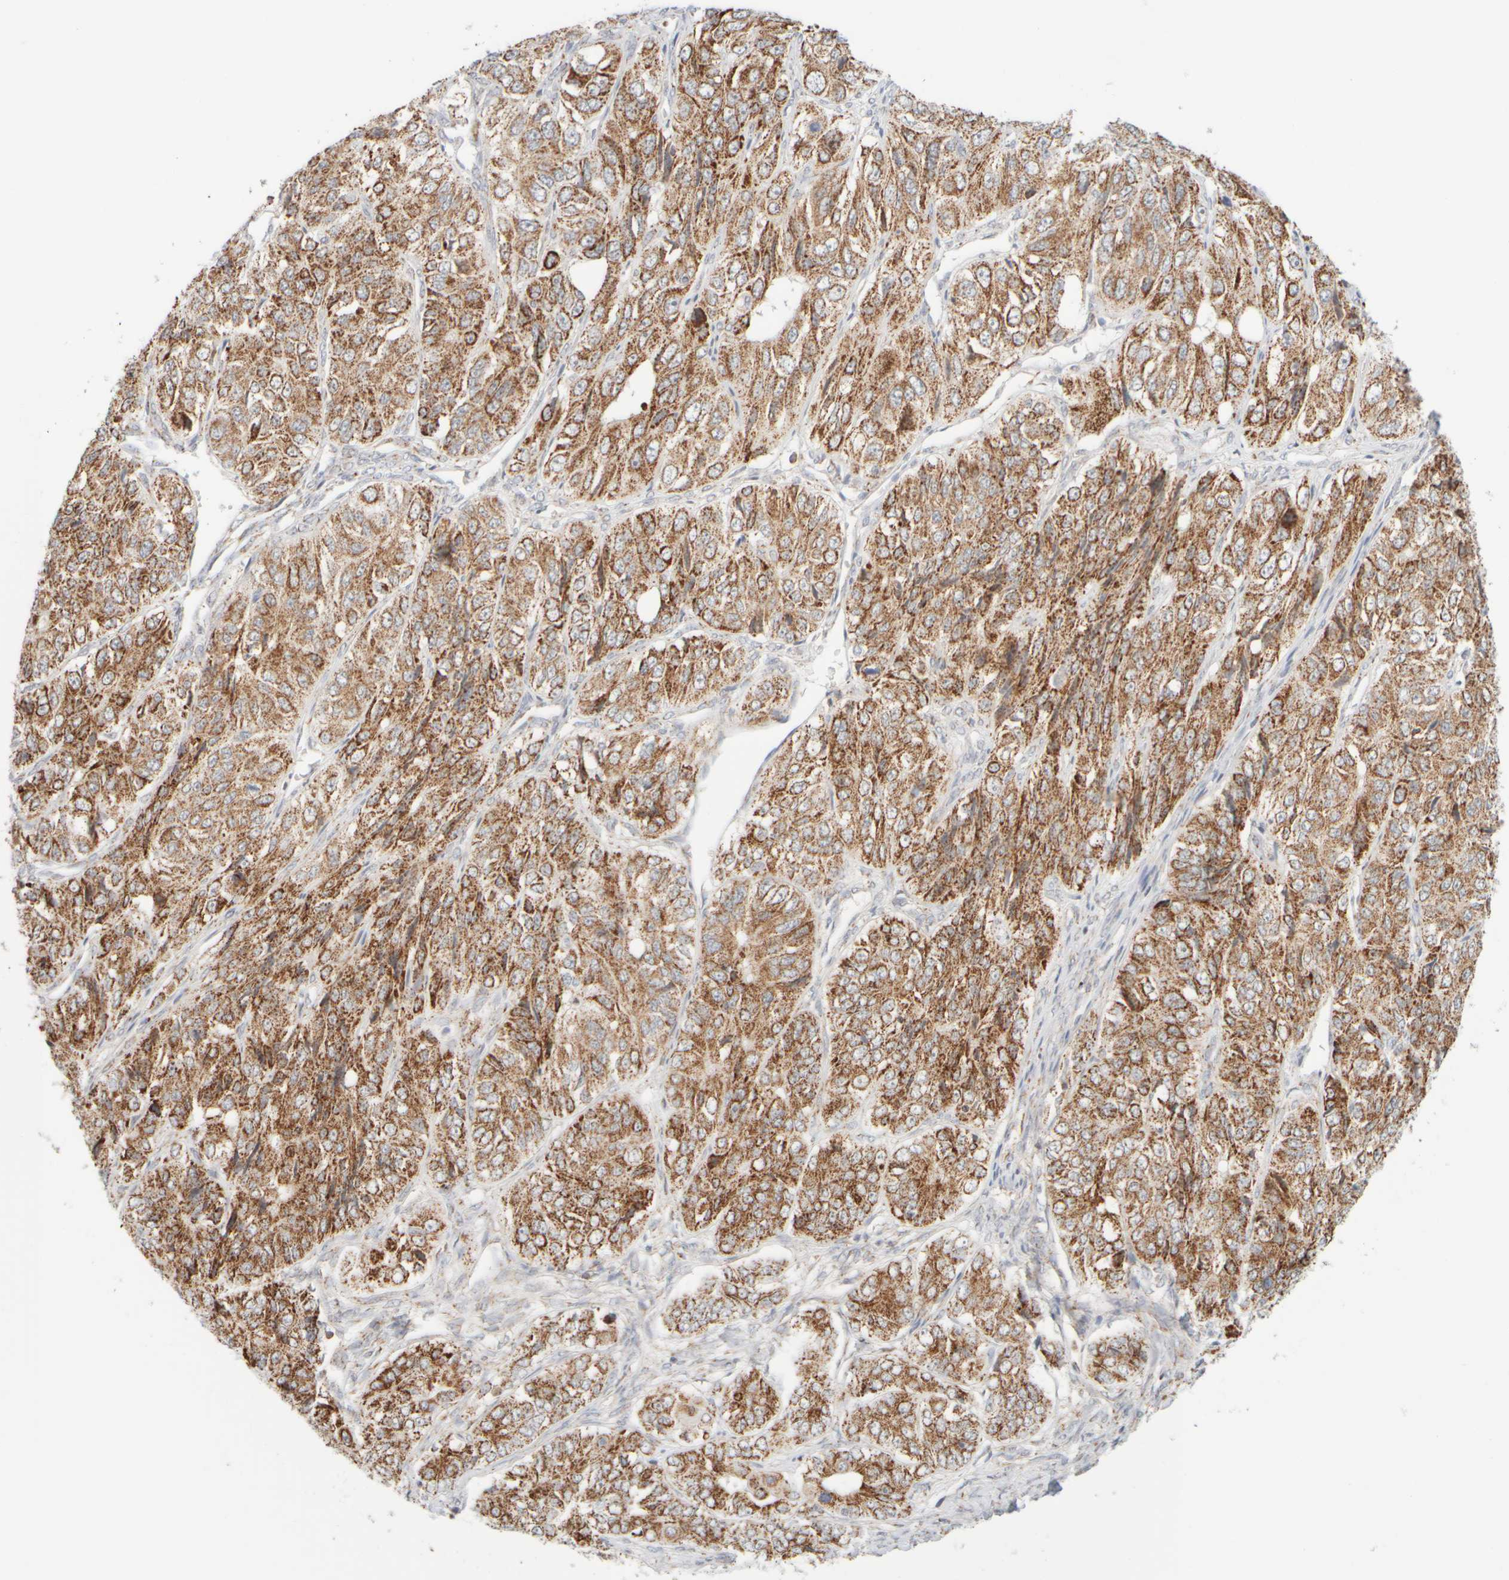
{"staining": {"intensity": "moderate", "quantity": ">75%", "location": "cytoplasmic/membranous"}, "tissue": "ovarian cancer", "cell_type": "Tumor cells", "image_type": "cancer", "snomed": [{"axis": "morphology", "description": "Carcinoma, endometroid"}, {"axis": "topography", "description": "Ovary"}], "caption": "Protein staining by immunohistochemistry exhibits moderate cytoplasmic/membranous positivity in approximately >75% of tumor cells in endometroid carcinoma (ovarian).", "gene": "PPM1K", "patient": {"sex": "female", "age": 51}}